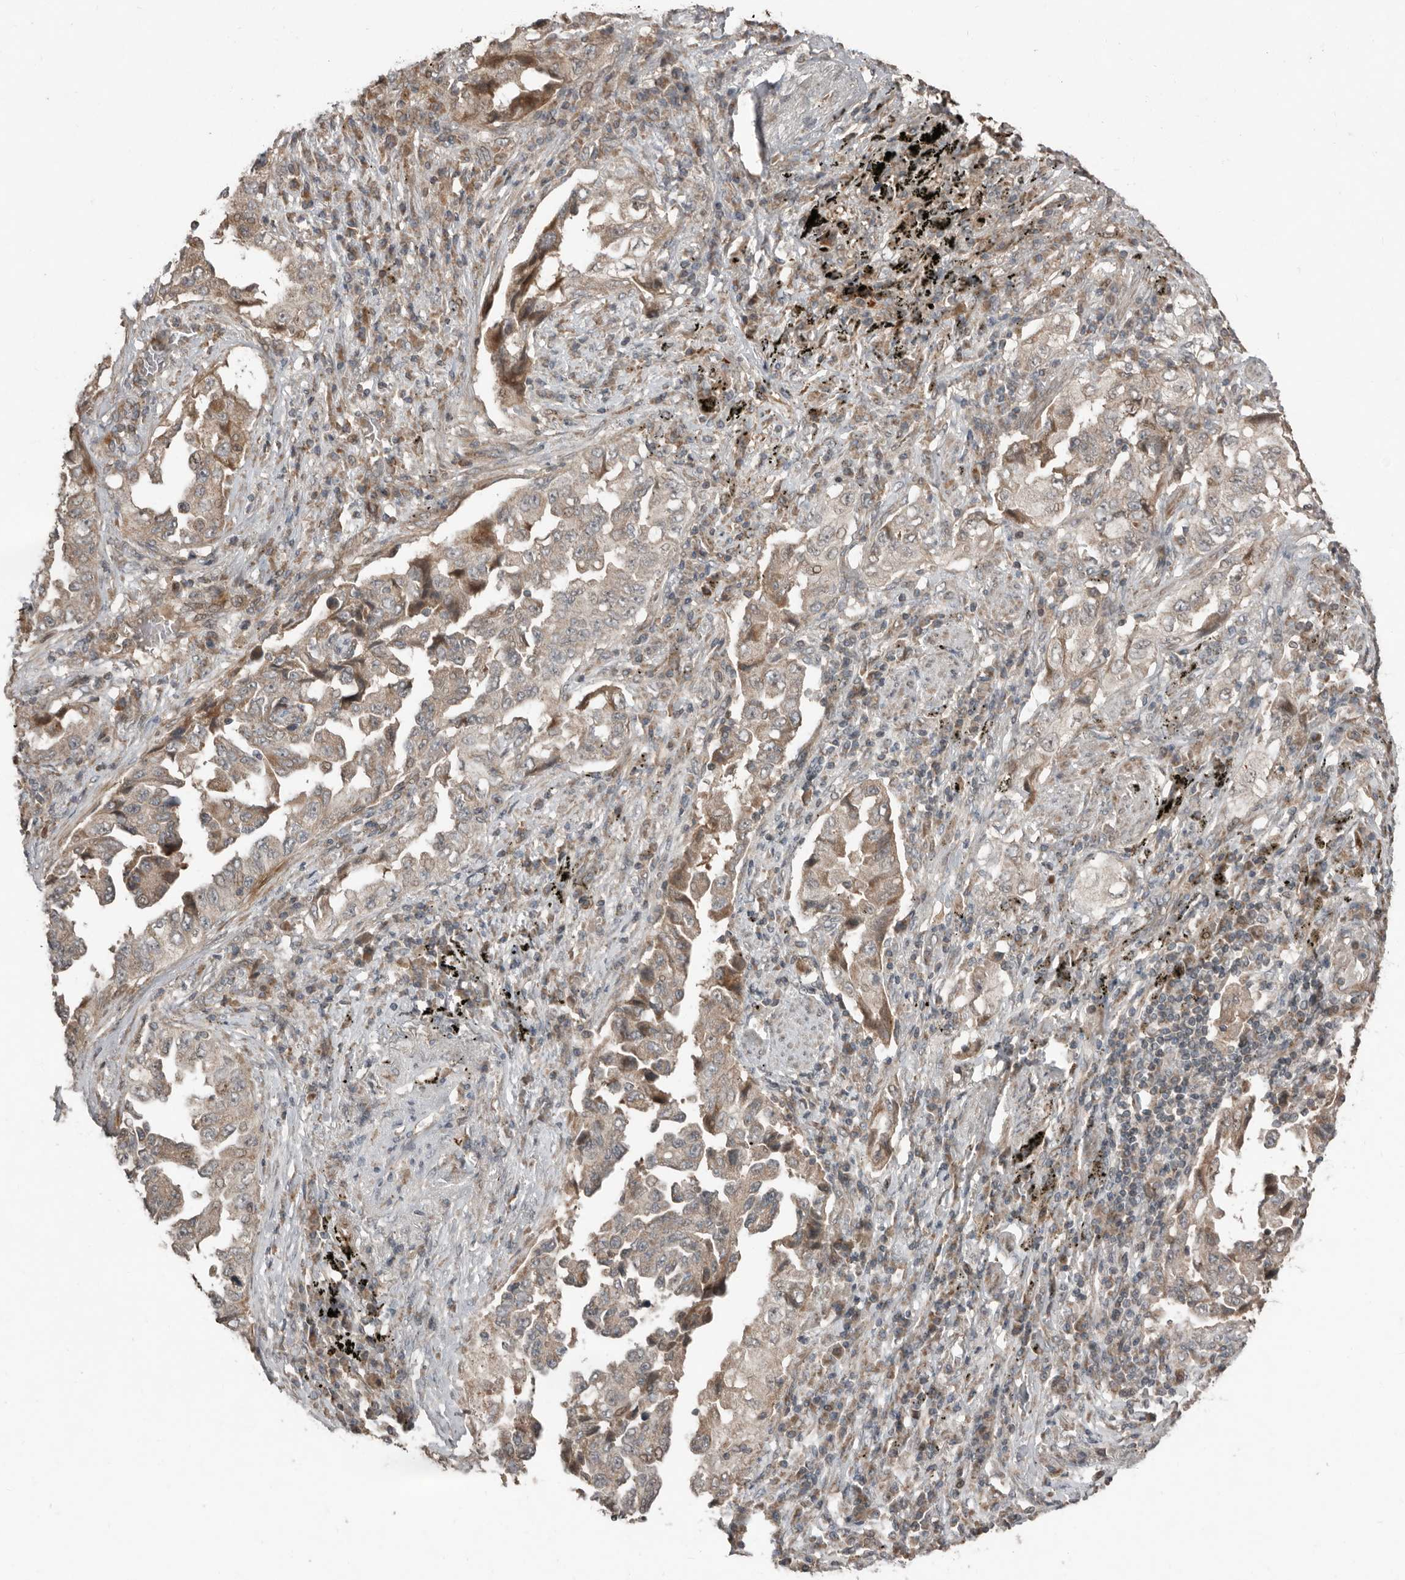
{"staining": {"intensity": "weak", "quantity": "25%-75%", "location": "cytoplasmic/membranous"}, "tissue": "lung cancer", "cell_type": "Tumor cells", "image_type": "cancer", "snomed": [{"axis": "morphology", "description": "Adenocarcinoma, NOS"}, {"axis": "topography", "description": "Lung"}], "caption": "Human adenocarcinoma (lung) stained with a protein marker reveals weak staining in tumor cells.", "gene": "SLC6A7", "patient": {"sex": "female", "age": 51}}